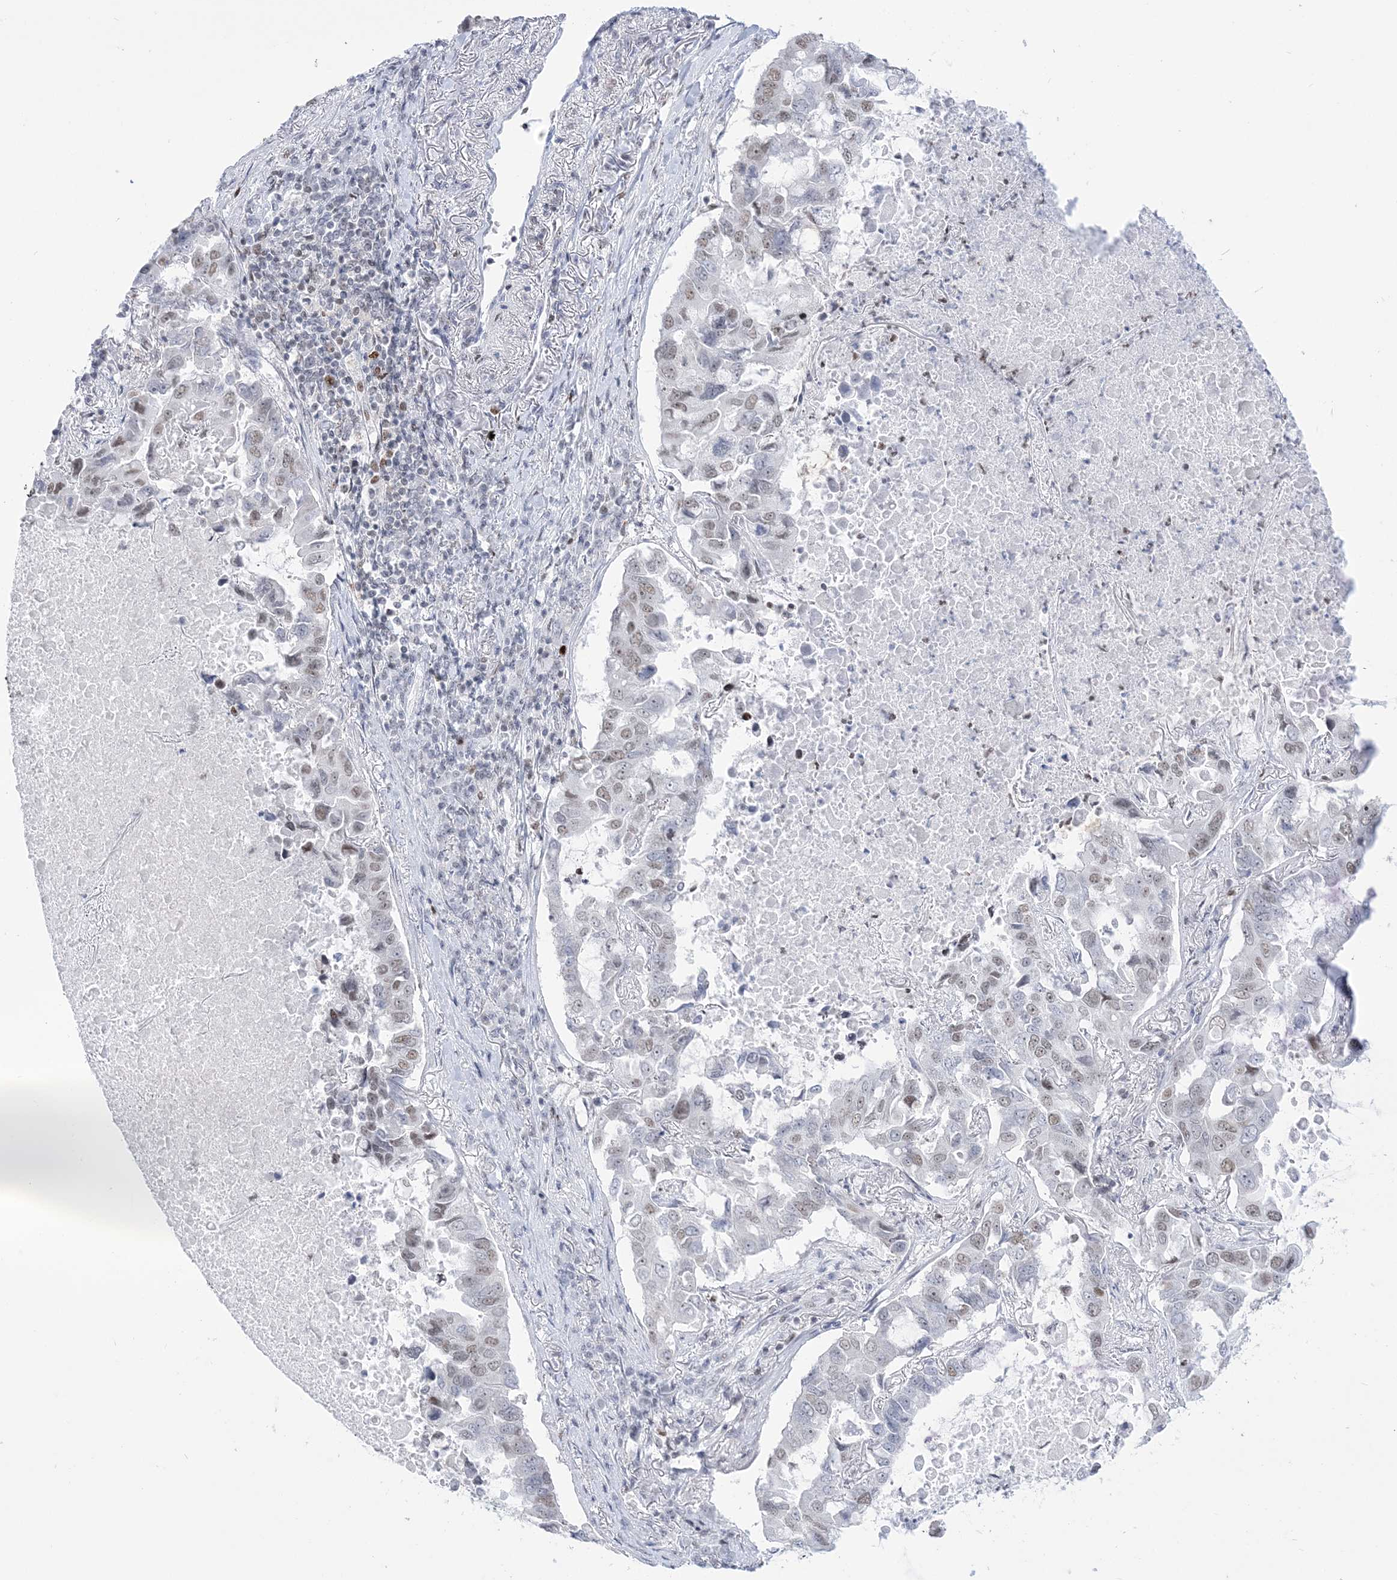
{"staining": {"intensity": "weak", "quantity": "25%-75%", "location": "nuclear"}, "tissue": "lung cancer", "cell_type": "Tumor cells", "image_type": "cancer", "snomed": [{"axis": "morphology", "description": "Adenocarcinoma, NOS"}, {"axis": "topography", "description": "Lung"}], "caption": "High-magnification brightfield microscopy of lung cancer stained with DAB (3,3'-diaminobenzidine) (brown) and counterstained with hematoxylin (blue). tumor cells exhibit weak nuclear staining is seen in about25%-75% of cells.", "gene": "DDX21", "patient": {"sex": "male", "age": 64}}